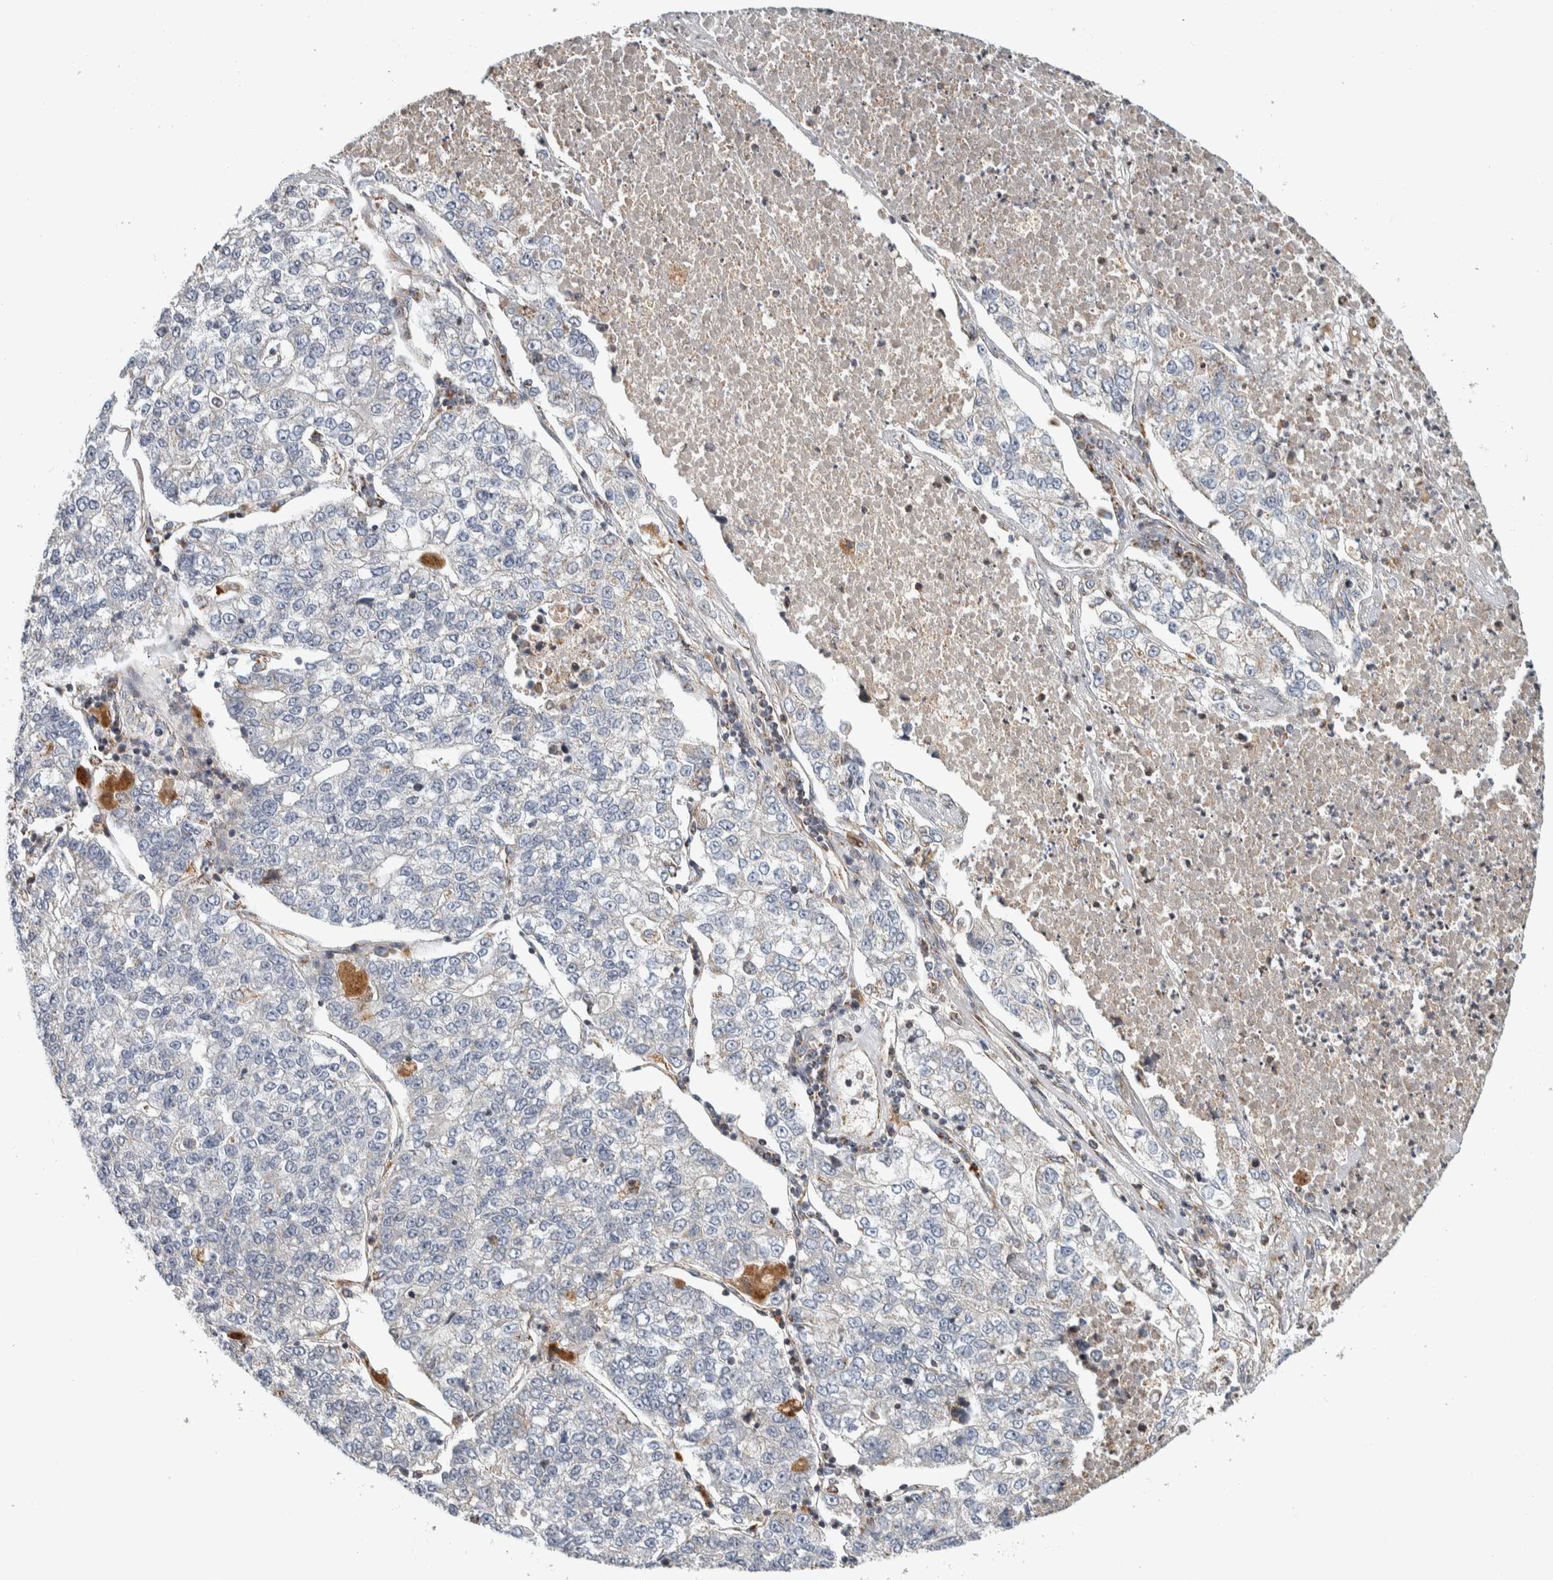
{"staining": {"intensity": "negative", "quantity": "none", "location": "none"}, "tissue": "lung cancer", "cell_type": "Tumor cells", "image_type": "cancer", "snomed": [{"axis": "morphology", "description": "Adenocarcinoma, NOS"}, {"axis": "topography", "description": "Lung"}], "caption": "Tumor cells show no significant protein staining in lung cancer (adenocarcinoma).", "gene": "AFP", "patient": {"sex": "male", "age": 49}}